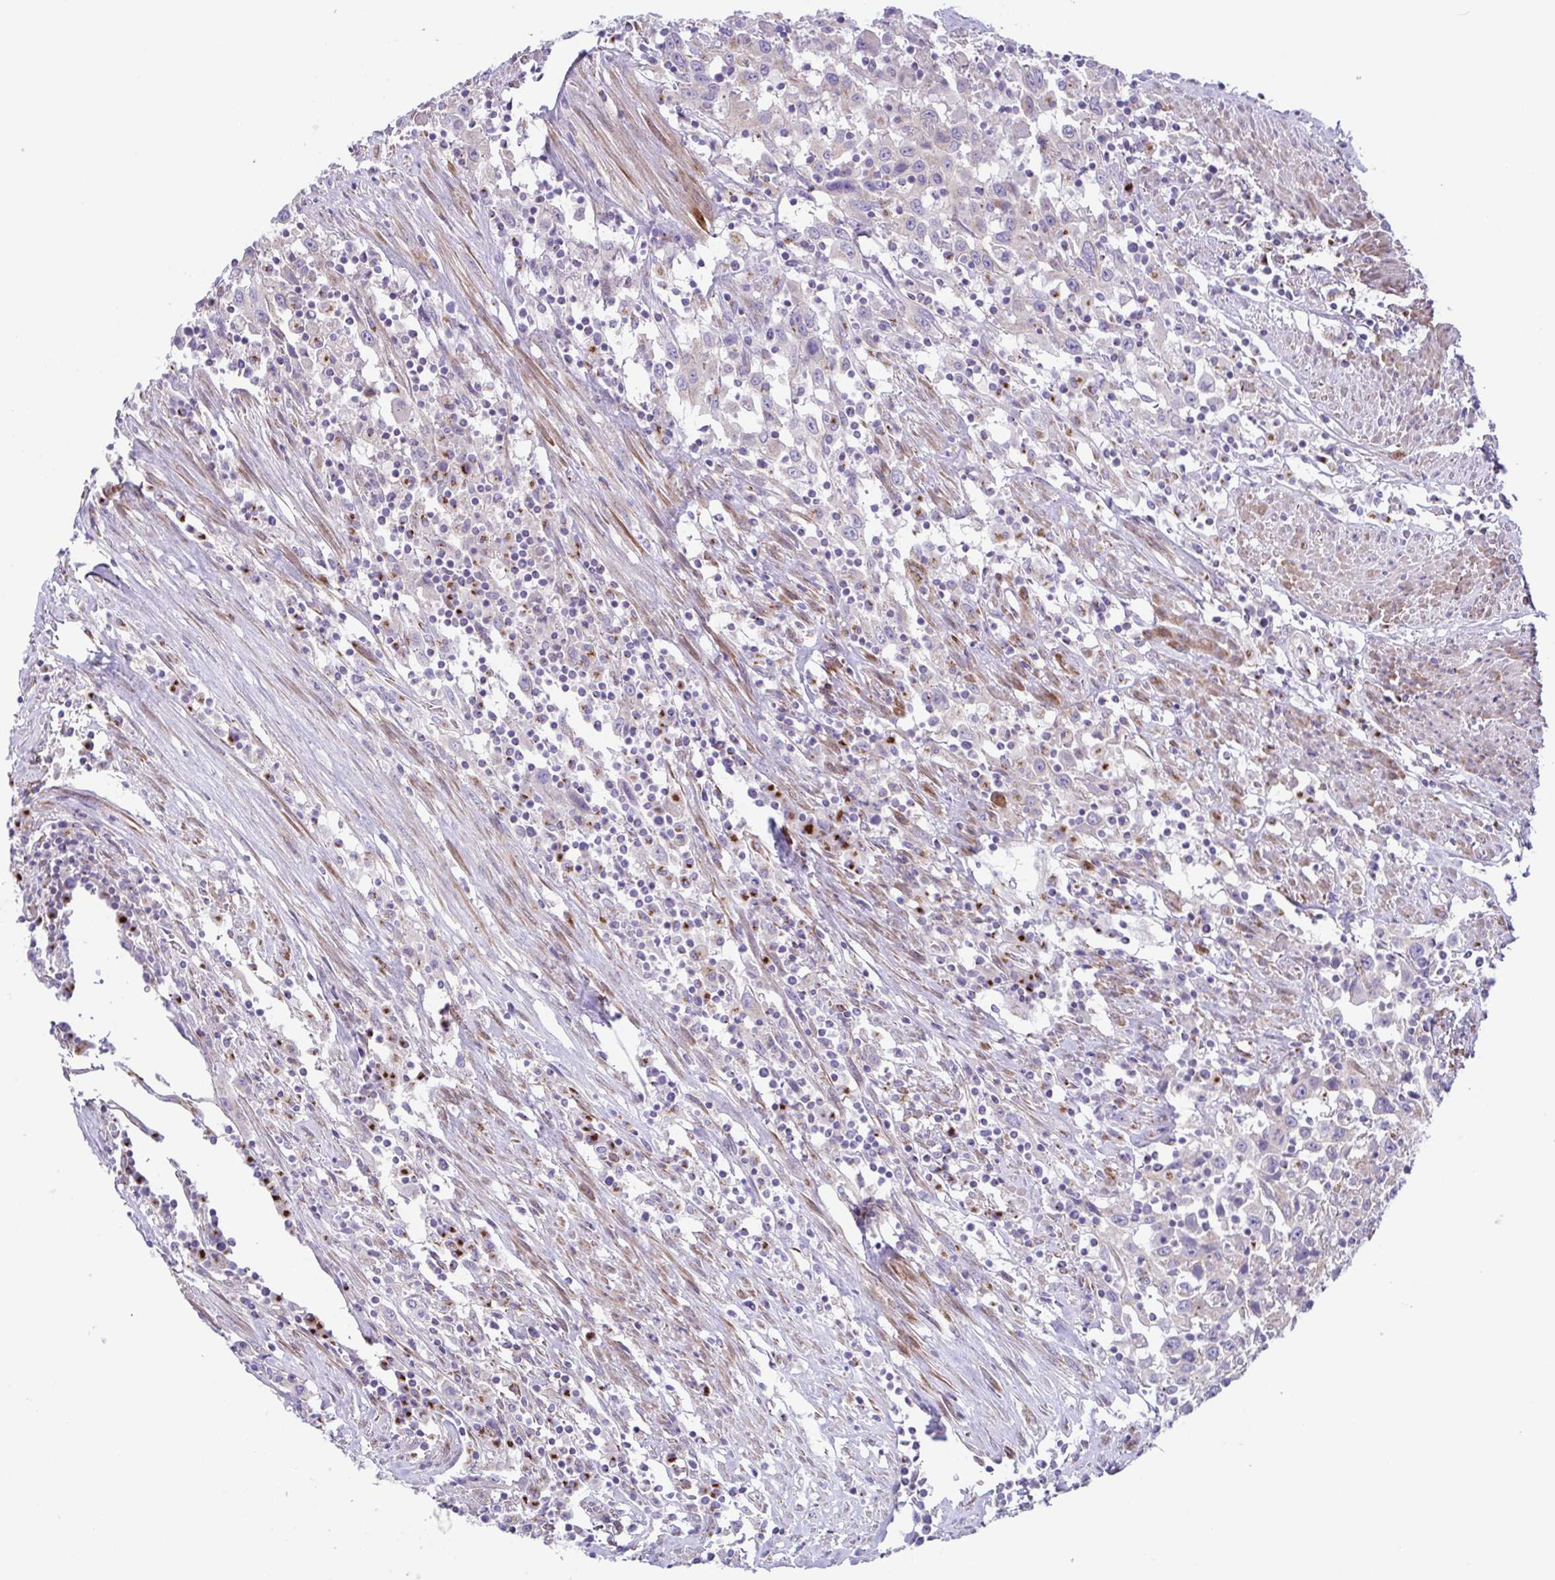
{"staining": {"intensity": "weak", "quantity": "<25%", "location": "cytoplasmic/membranous"}, "tissue": "urothelial cancer", "cell_type": "Tumor cells", "image_type": "cancer", "snomed": [{"axis": "morphology", "description": "Urothelial carcinoma, High grade"}, {"axis": "topography", "description": "Urinary bladder"}], "caption": "Immunohistochemical staining of human urothelial carcinoma (high-grade) reveals no significant expression in tumor cells. The staining is performed using DAB brown chromogen with nuclei counter-stained in using hematoxylin.", "gene": "COL17A1", "patient": {"sex": "male", "age": 61}}